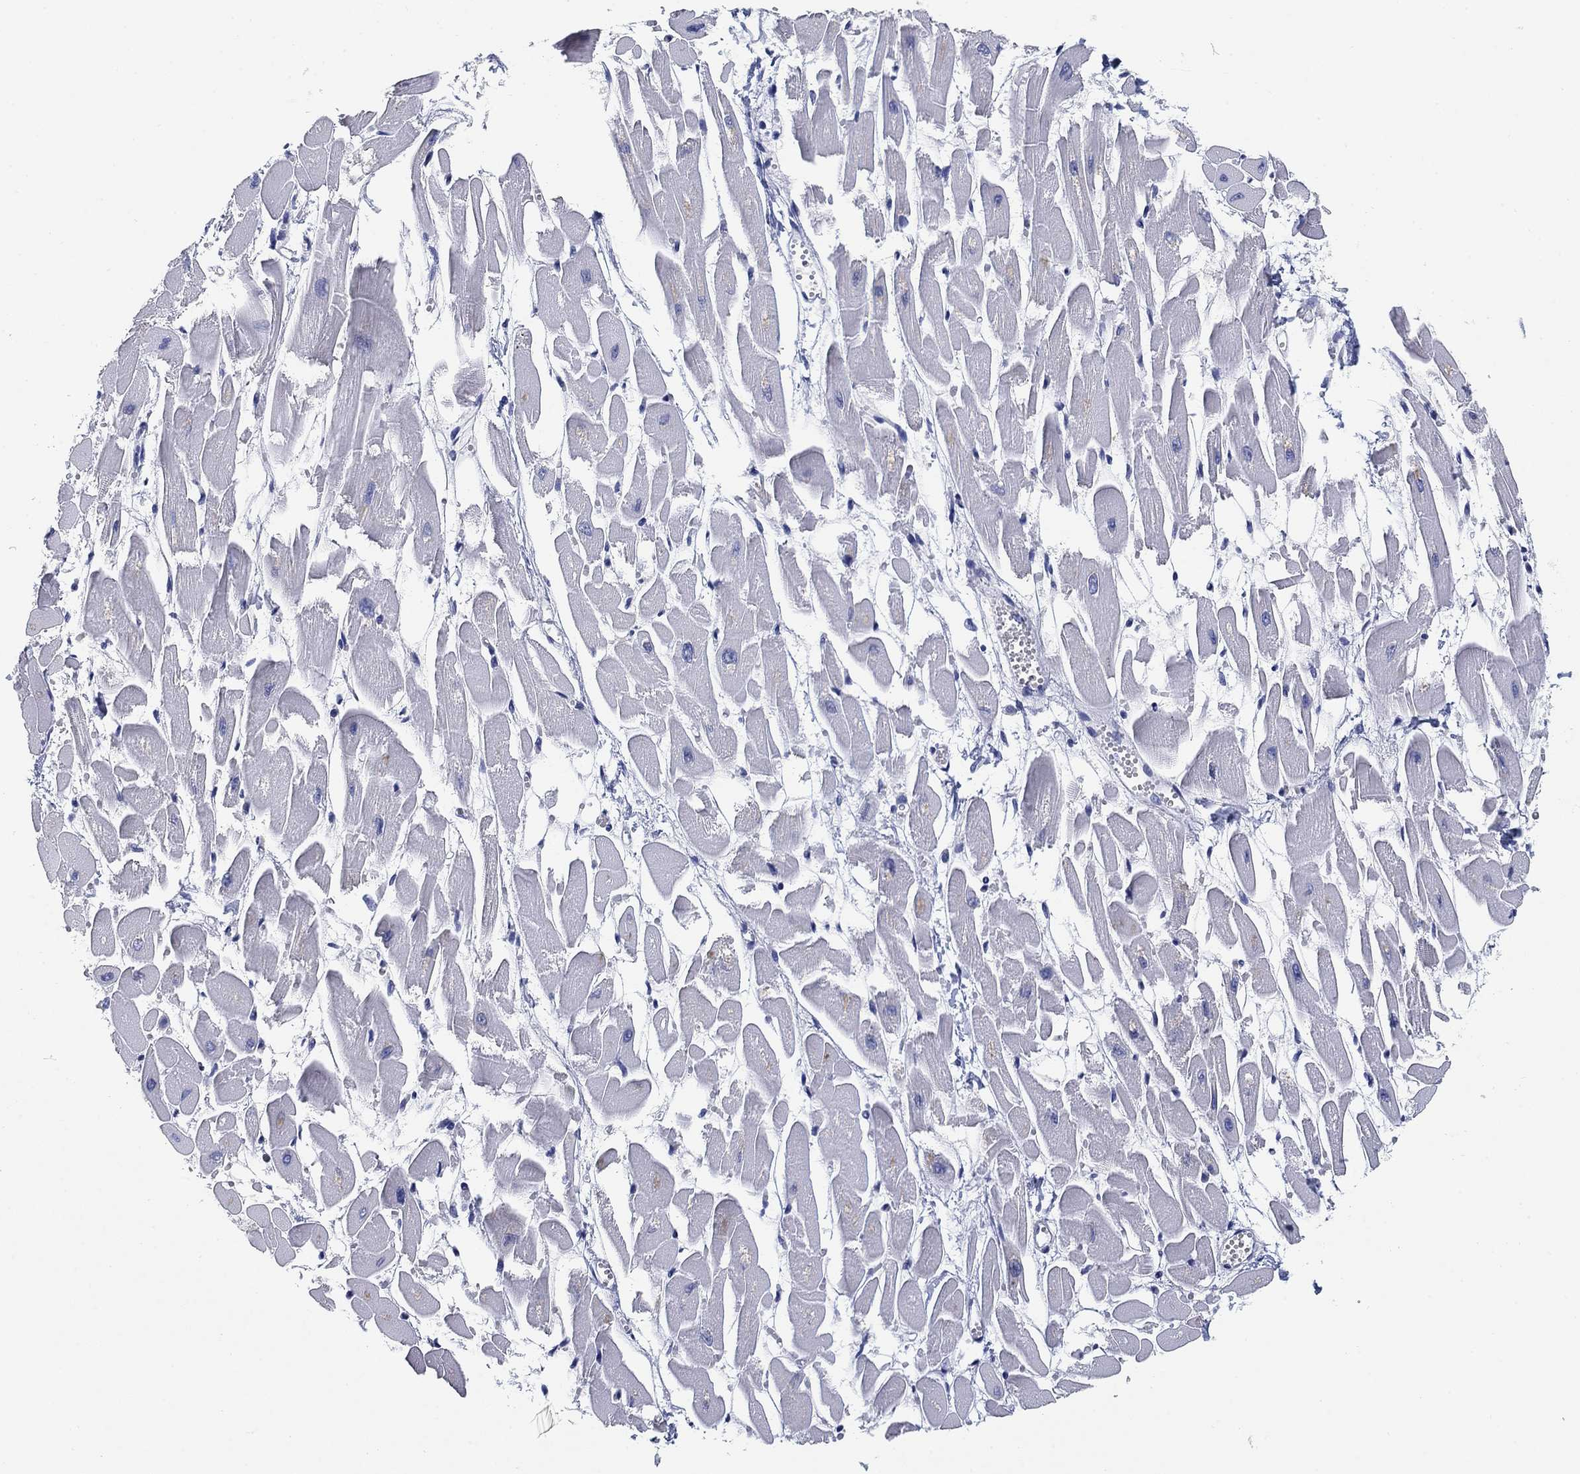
{"staining": {"intensity": "negative", "quantity": "none", "location": "none"}, "tissue": "heart muscle", "cell_type": "Cardiomyocytes", "image_type": "normal", "snomed": [{"axis": "morphology", "description": "Normal tissue, NOS"}, {"axis": "topography", "description": "Heart"}], "caption": "The photomicrograph displays no staining of cardiomyocytes in normal heart muscle. (DAB immunohistochemistry (IHC) with hematoxylin counter stain).", "gene": "CLUL1", "patient": {"sex": "female", "age": 52}}